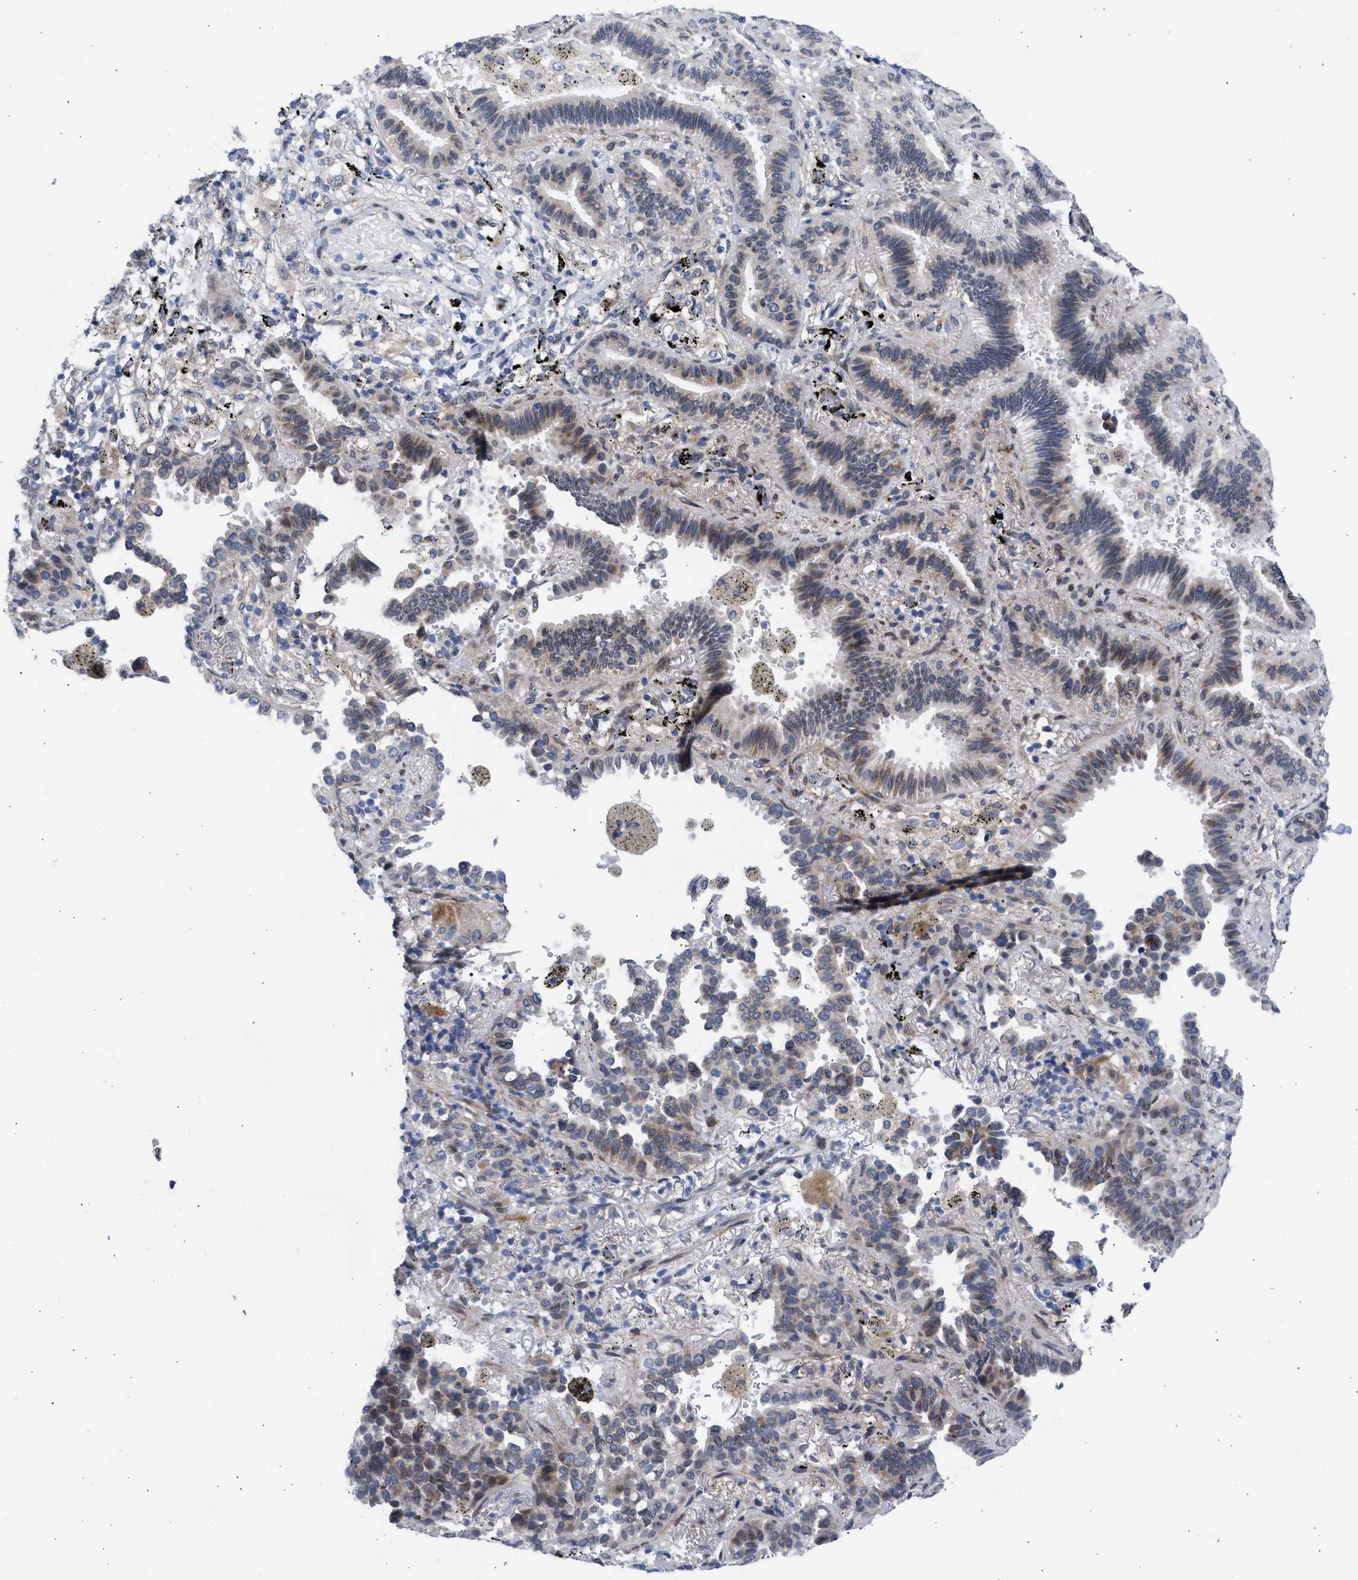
{"staining": {"intensity": "weak", "quantity": "<25%", "location": "cytoplasmic/membranous,nuclear"}, "tissue": "lung cancer", "cell_type": "Tumor cells", "image_type": "cancer", "snomed": [{"axis": "morphology", "description": "Normal tissue, NOS"}, {"axis": "morphology", "description": "Adenocarcinoma, NOS"}, {"axis": "topography", "description": "Lung"}], "caption": "A photomicrograph of human adenocarcinoma (lung) is negative for staining in tumor cells.", "gene": "NUP35", "patient": {"sex": "male", "age": 59}}